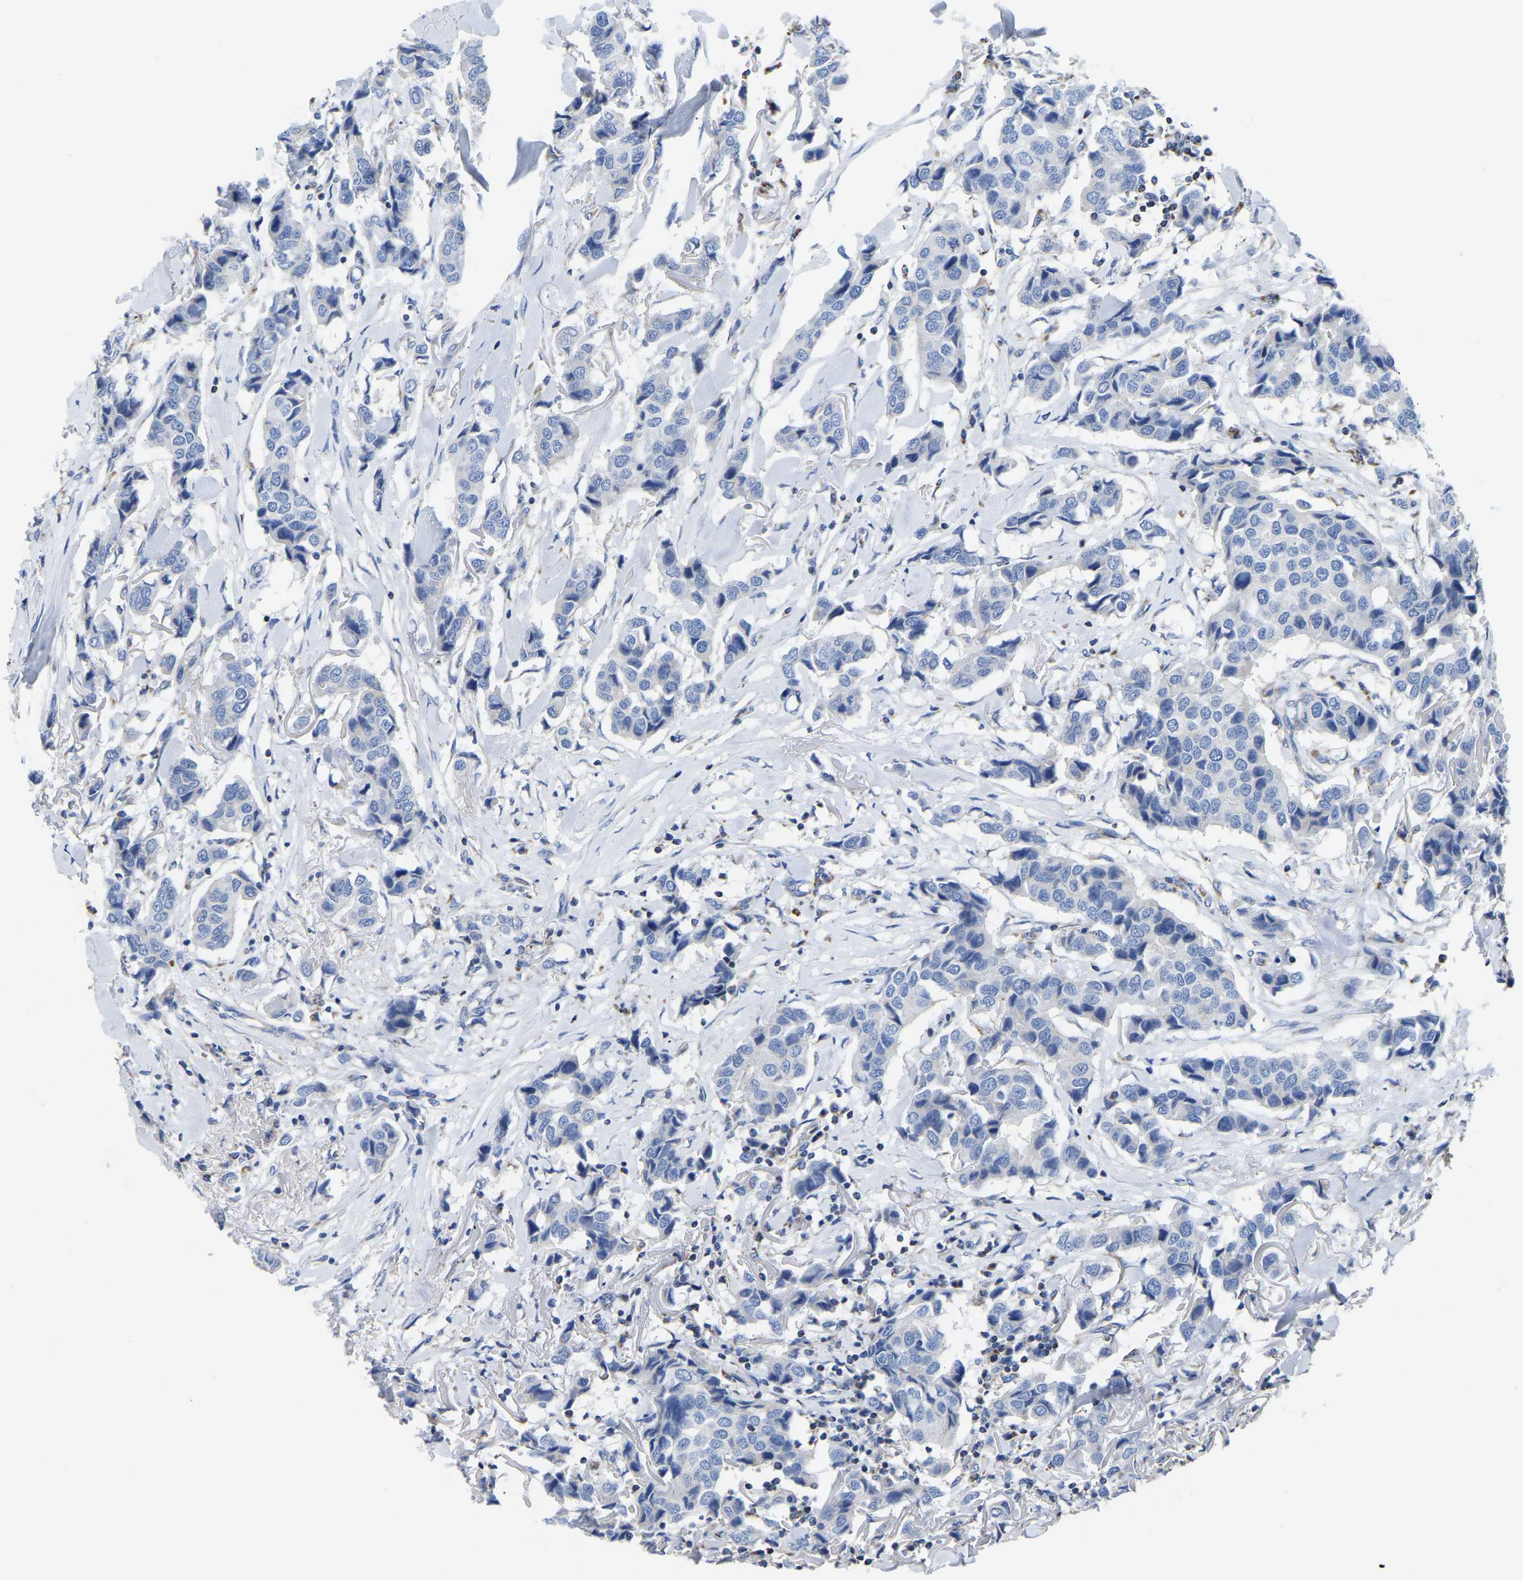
{"staining": {"intensity": "negative", "quantity": "none", "location": "none"}, "tissue": "breast cancer", "cell_type": "Tumor cells", "image_type": "cancer", "snomed": [{"axis": "morphology", "description": "Duct carcinoma"}, {"axis": "topography", "description": "Breast"}], "caption": "Immunohistochemical staining of breast cancer exhibits no significant positivity in tumor cells.", "gene": "ETFA", "patient": {"sex": "female", "age": 80}}